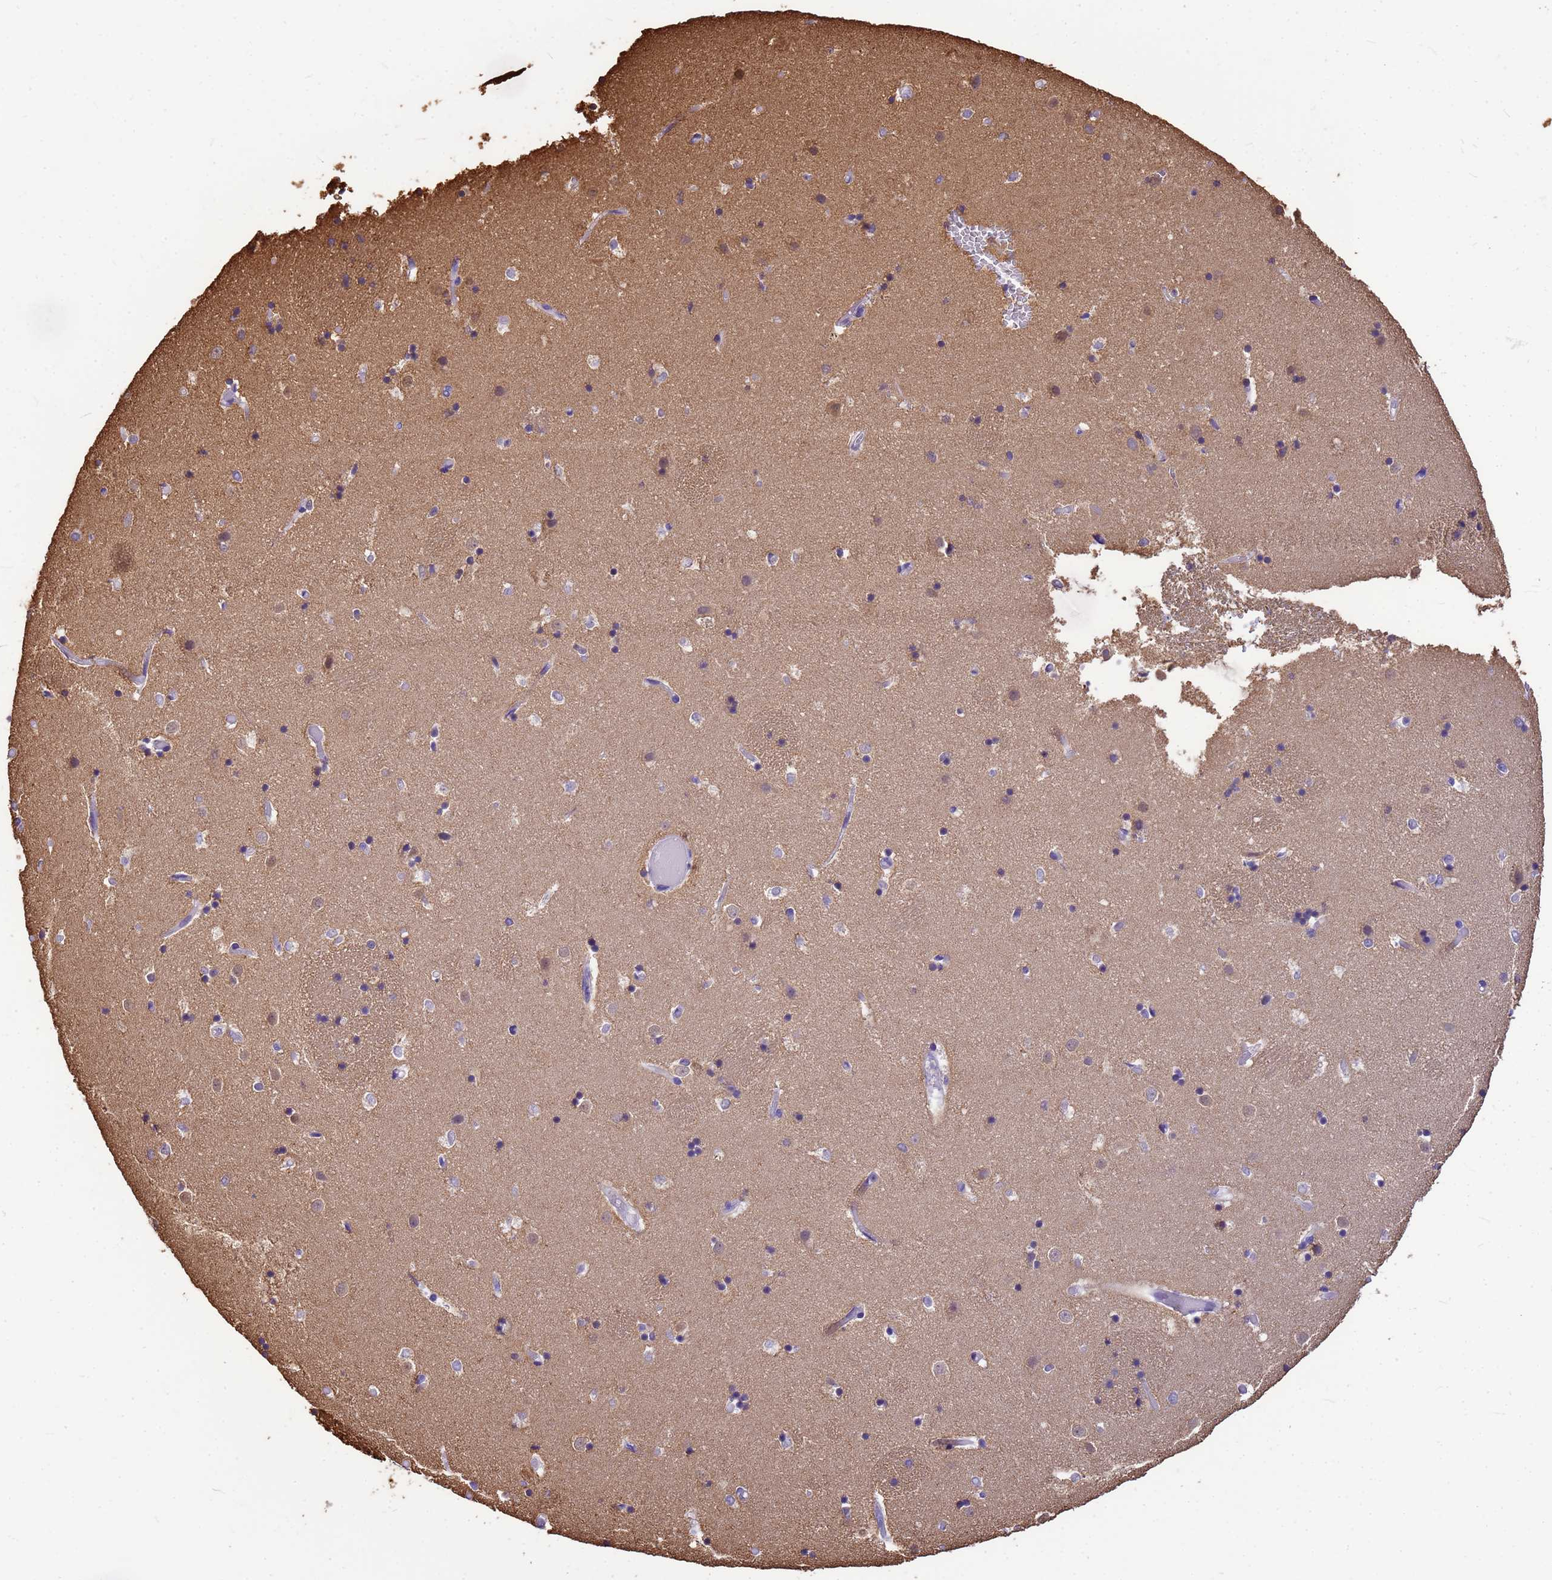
{"staining": {"intensity": "moderate", "quantity": "<25%", "location": "cytoplasmic/membranous,nuclear"}, "tissue": "caudate", "cell_type": "Glial cells", "image_type": "normal", "snomed": [{"axis": "morphology", "description": "Normal tissue, NOS"}, {"axis": "topography", "description": "Lateral ventricle wall"}], "caption": "Moderate cytoplasmic/membranous,nuclear protein staining is seen in about <25% of glial cells in caudate. Immunohistochemistry (ihc) stains the protein in brown and the nuclei are stained blue.", "gene": "ENSG00000198211", "patient": {"sex": "female", "age": 52}}